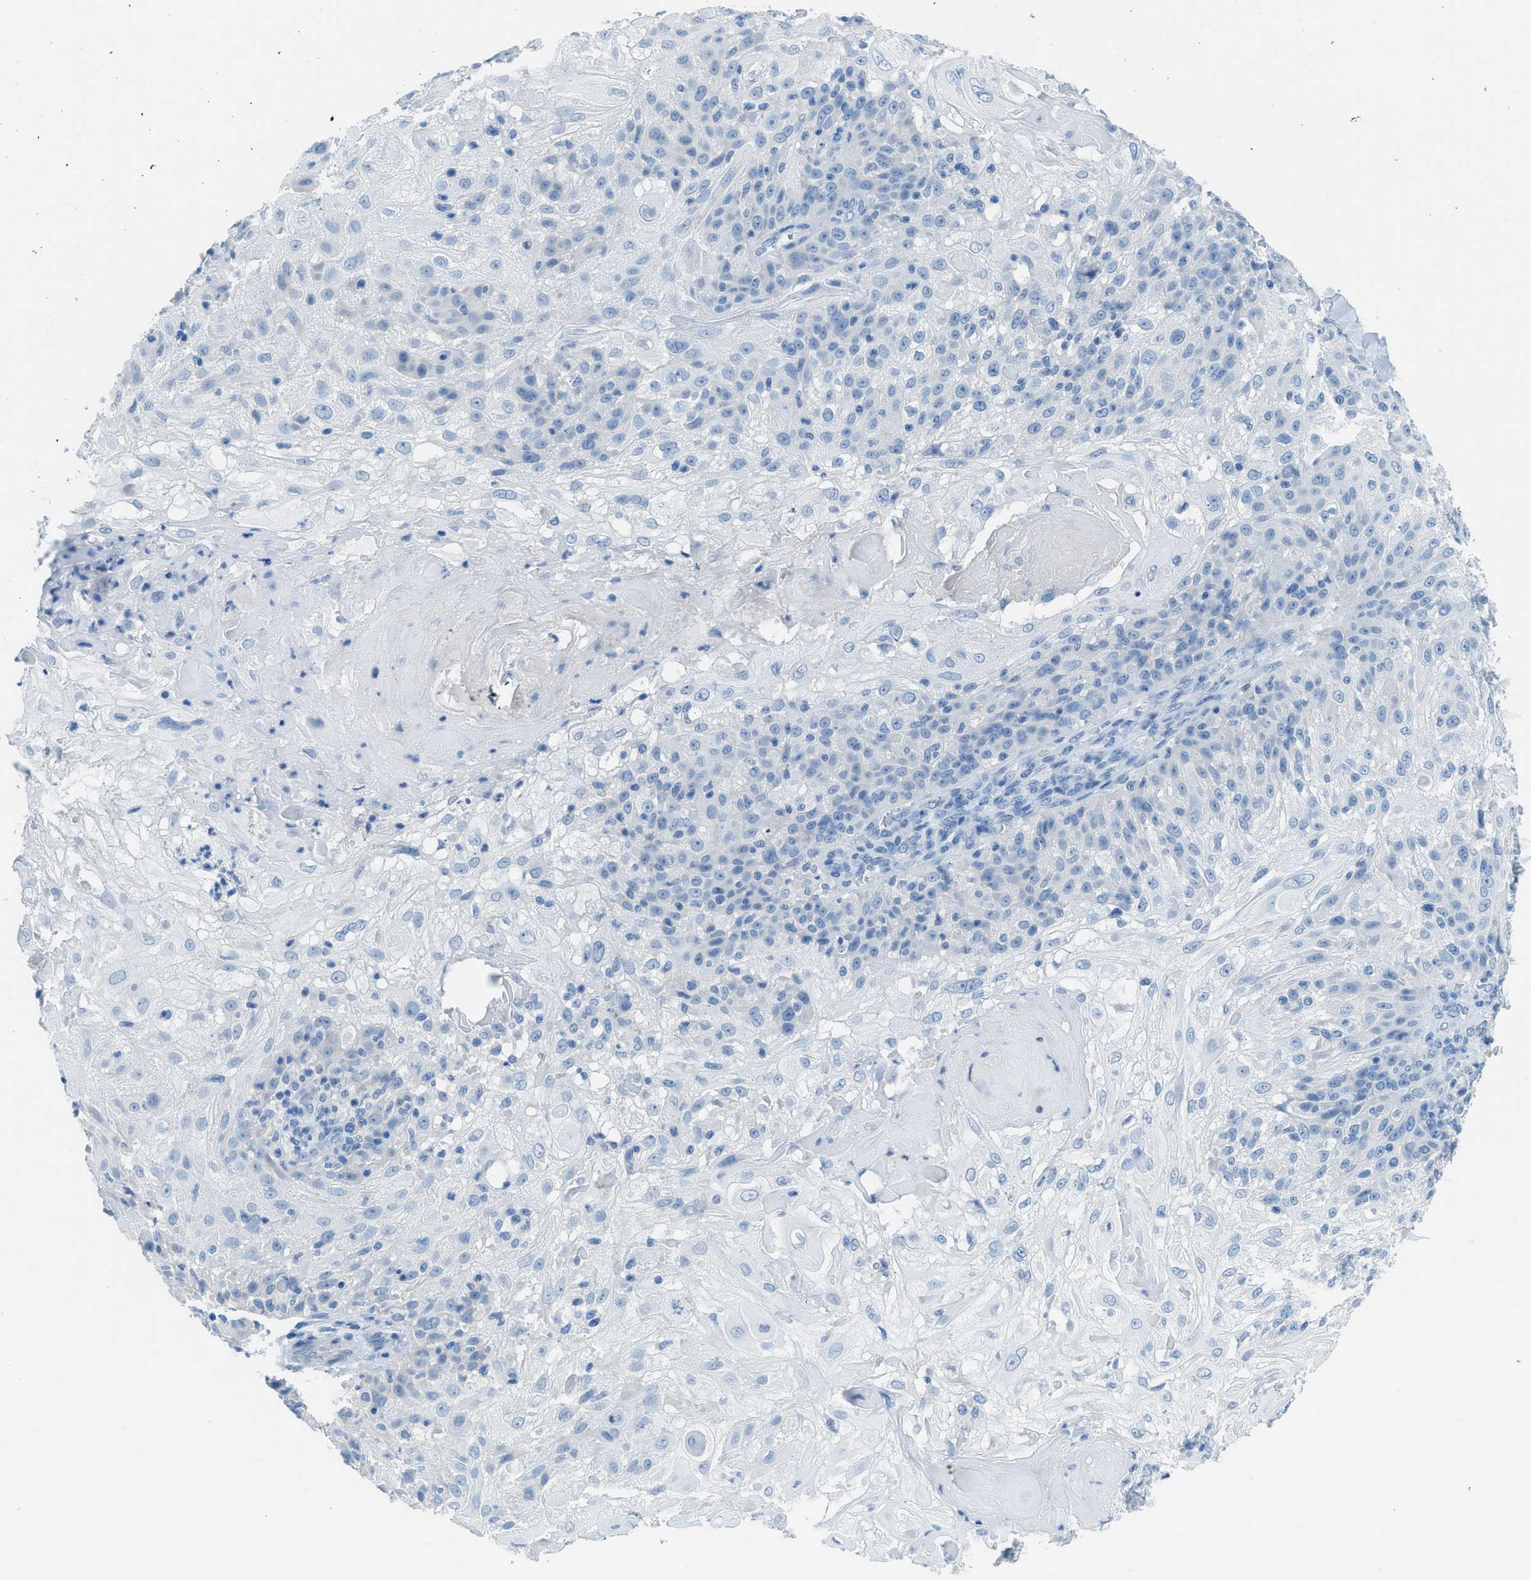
{"staining": {"intensity": "negative", "quantity": "none", "location": "none"}, "tissue": "skin cancer", "cell_type": "Tumor cells", "image_type": "cancer", "snomed": [{"axis": "morphology", "description": "Normal tissue, NOS"}, {"axis": "morphology", "description": "Squamous cell carcinoma, NOS"}, {"axis": "topography", "description": "Skin"}], "caption": "Human squamous cell carcinoma (skin) stained for a protein using immunohistochemistry (IHC) demonstrates no staining in tumor cells.", "gene": "ACAN", "patient": {"sex": "female", "age": 83}}